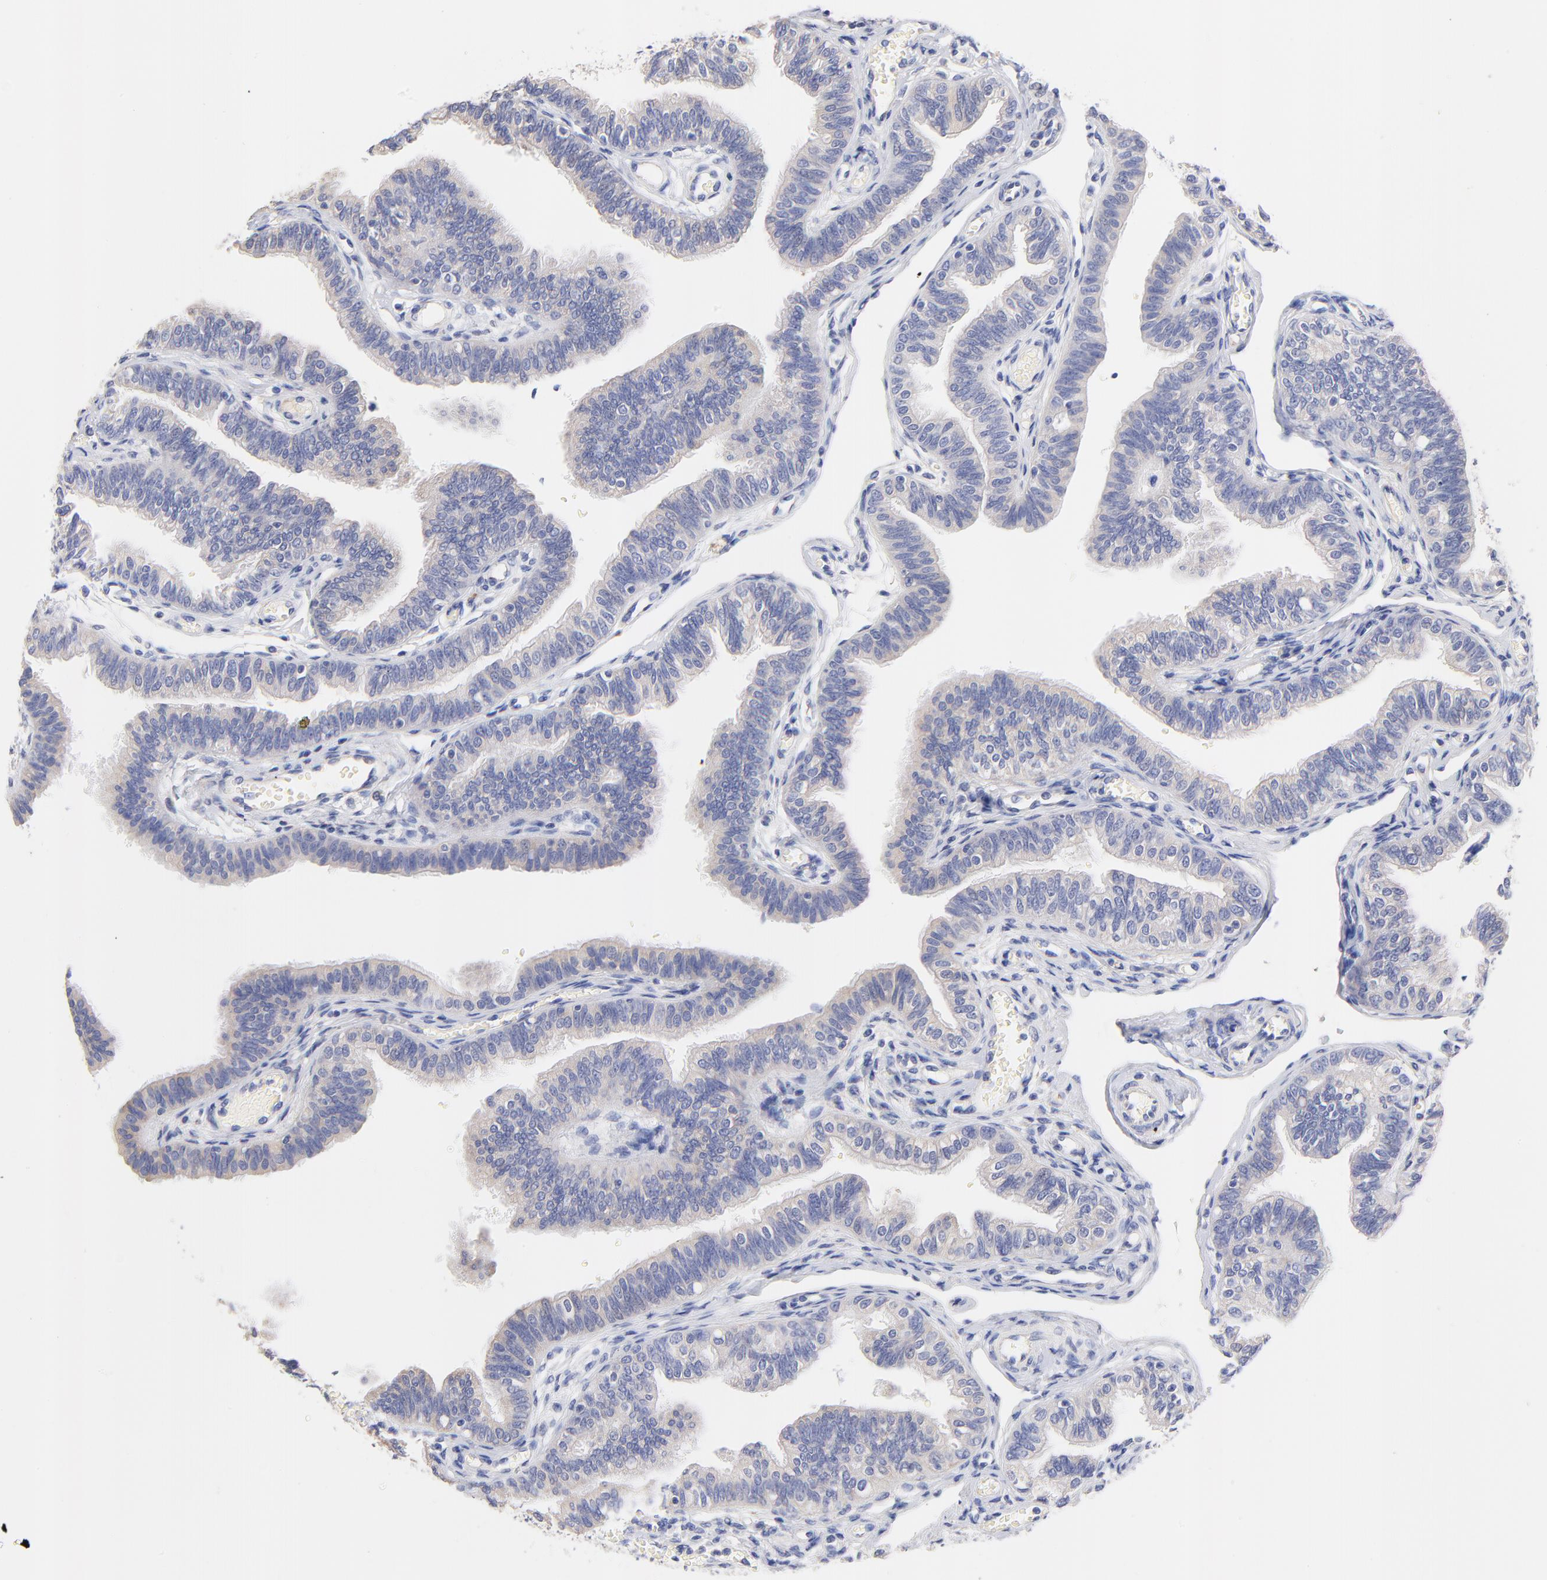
{"staining": {"intensity": "weak", "quantity": "25%-75%", "location": "cytoplasmic/membranous"}, "tissue": "fallopian tube", "cell_type": "Glandular cells", "image_type": "normal", "snomed": [{"axis": "morphology", "description": "Normal tissue, NOS"}, {"axis": "morphology", "description": "Dermoid, NOS"}, {"axis": "topography", "description": "Fallopian tube"}], "caption": "Fallopian tube stained for a protein (brown) exhibits weak cytoplasmic/membranous positive expression in about 25%-75% of glandular cells.", "gene": "HS3ST1", "patient": {"sex": "female", "age": 33}}